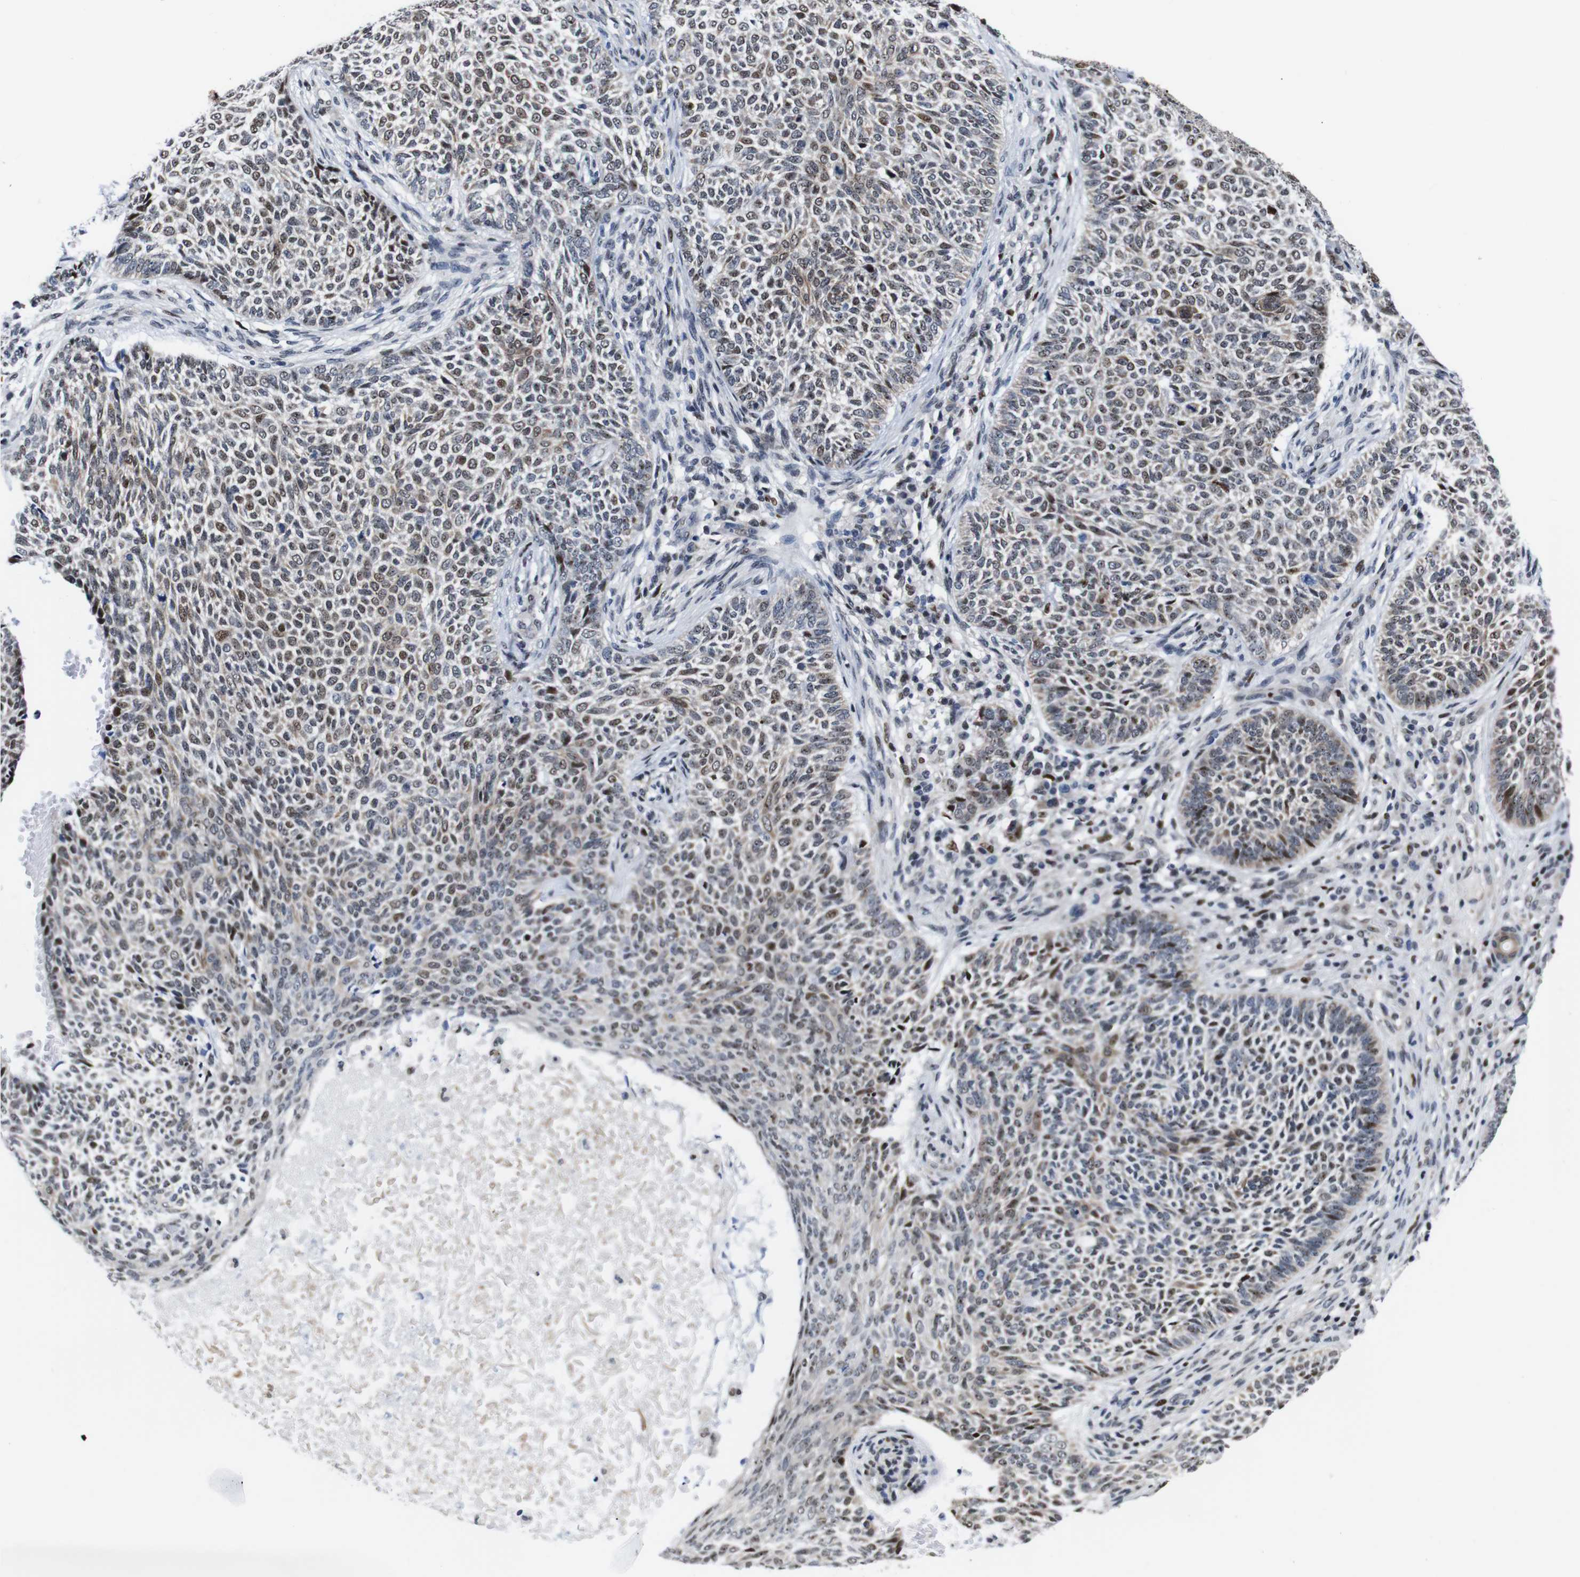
{"staining": {"intensity": "moderate", "quantity": ">75%", "location": "nuclear"}, "tissue": "skin cancer", "cell_type": "Tumor cells", "image_type": "cancer", "snomed": [{"axis": "morphology", "description": "Basal cell carcinoma"}, {"axis": "topography", "description": "Skin"}], "caption": "A medium amount of moderate nuclear staining is appreciated in approximately >75% of tumor cells in basal cell carcinoma (skin) tissue. The protein of interest is shown in brown color, while the nuclei are stained blue.", "gene": "GATA6", "patient": {"sex": "male", "age": 87}}